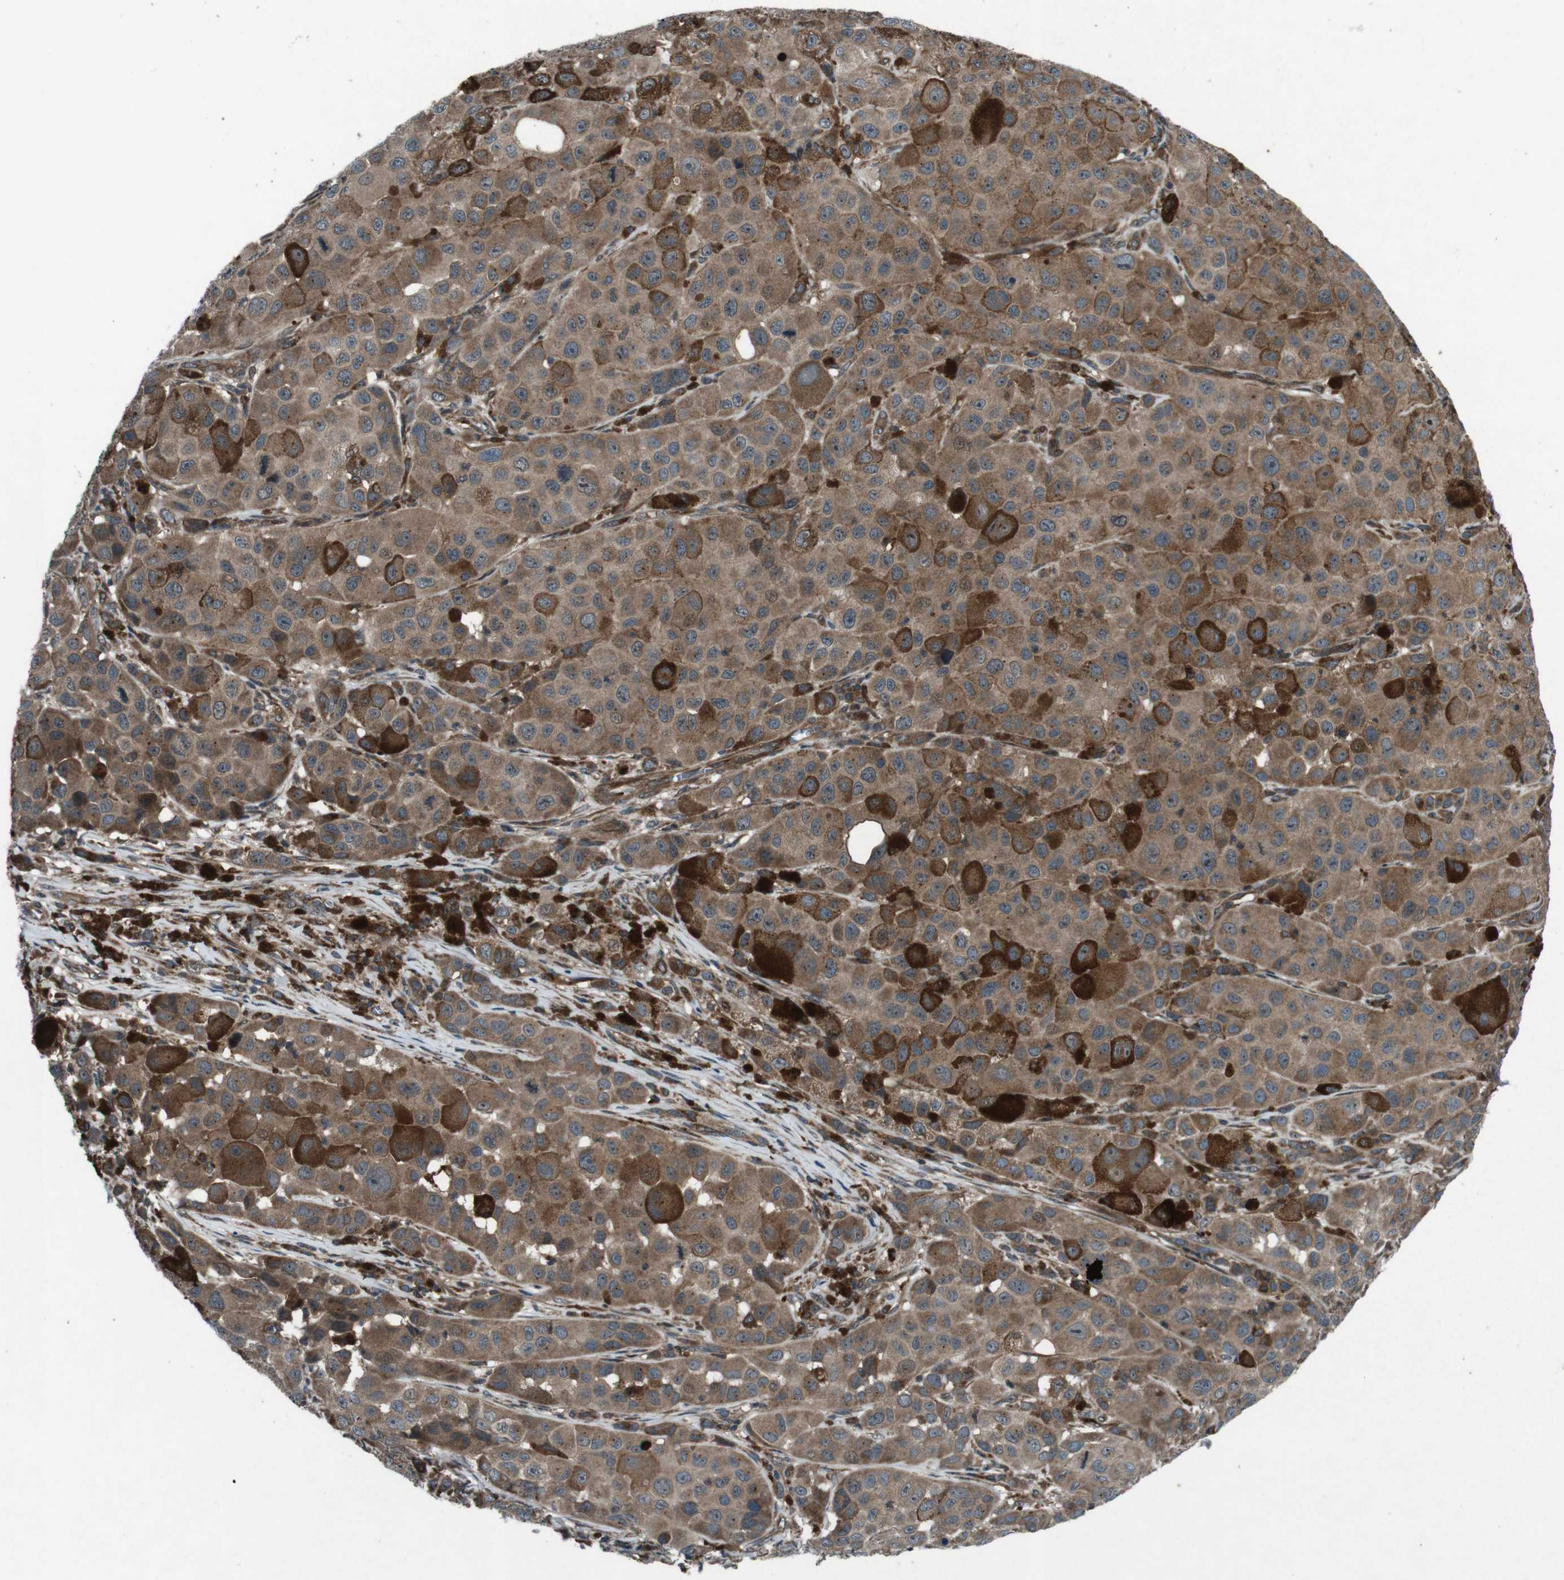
{"staining": {"intensity": "moderate", "quantity": ">75%", "location": "cytoplasmic/membranous"}, "tissue": "melanoma", "cell_type": "Tumor cells", "image_type": "cancer", "snomed": [{"axis": "morphology", "description": "Malignant melanoma, NOS"}, {"axis": "topography", "description": "Skin"}], "caption": "DAB (3,3'-diaminobenzidine) immunohistochemical staining of human malignant melanoma demonstrates moderate cytoplasmic/membranous protein expression in approximately >75% of tumor cells.", "gene": "SLC27A4", "patient": {"sex": "male", "age": 96}}